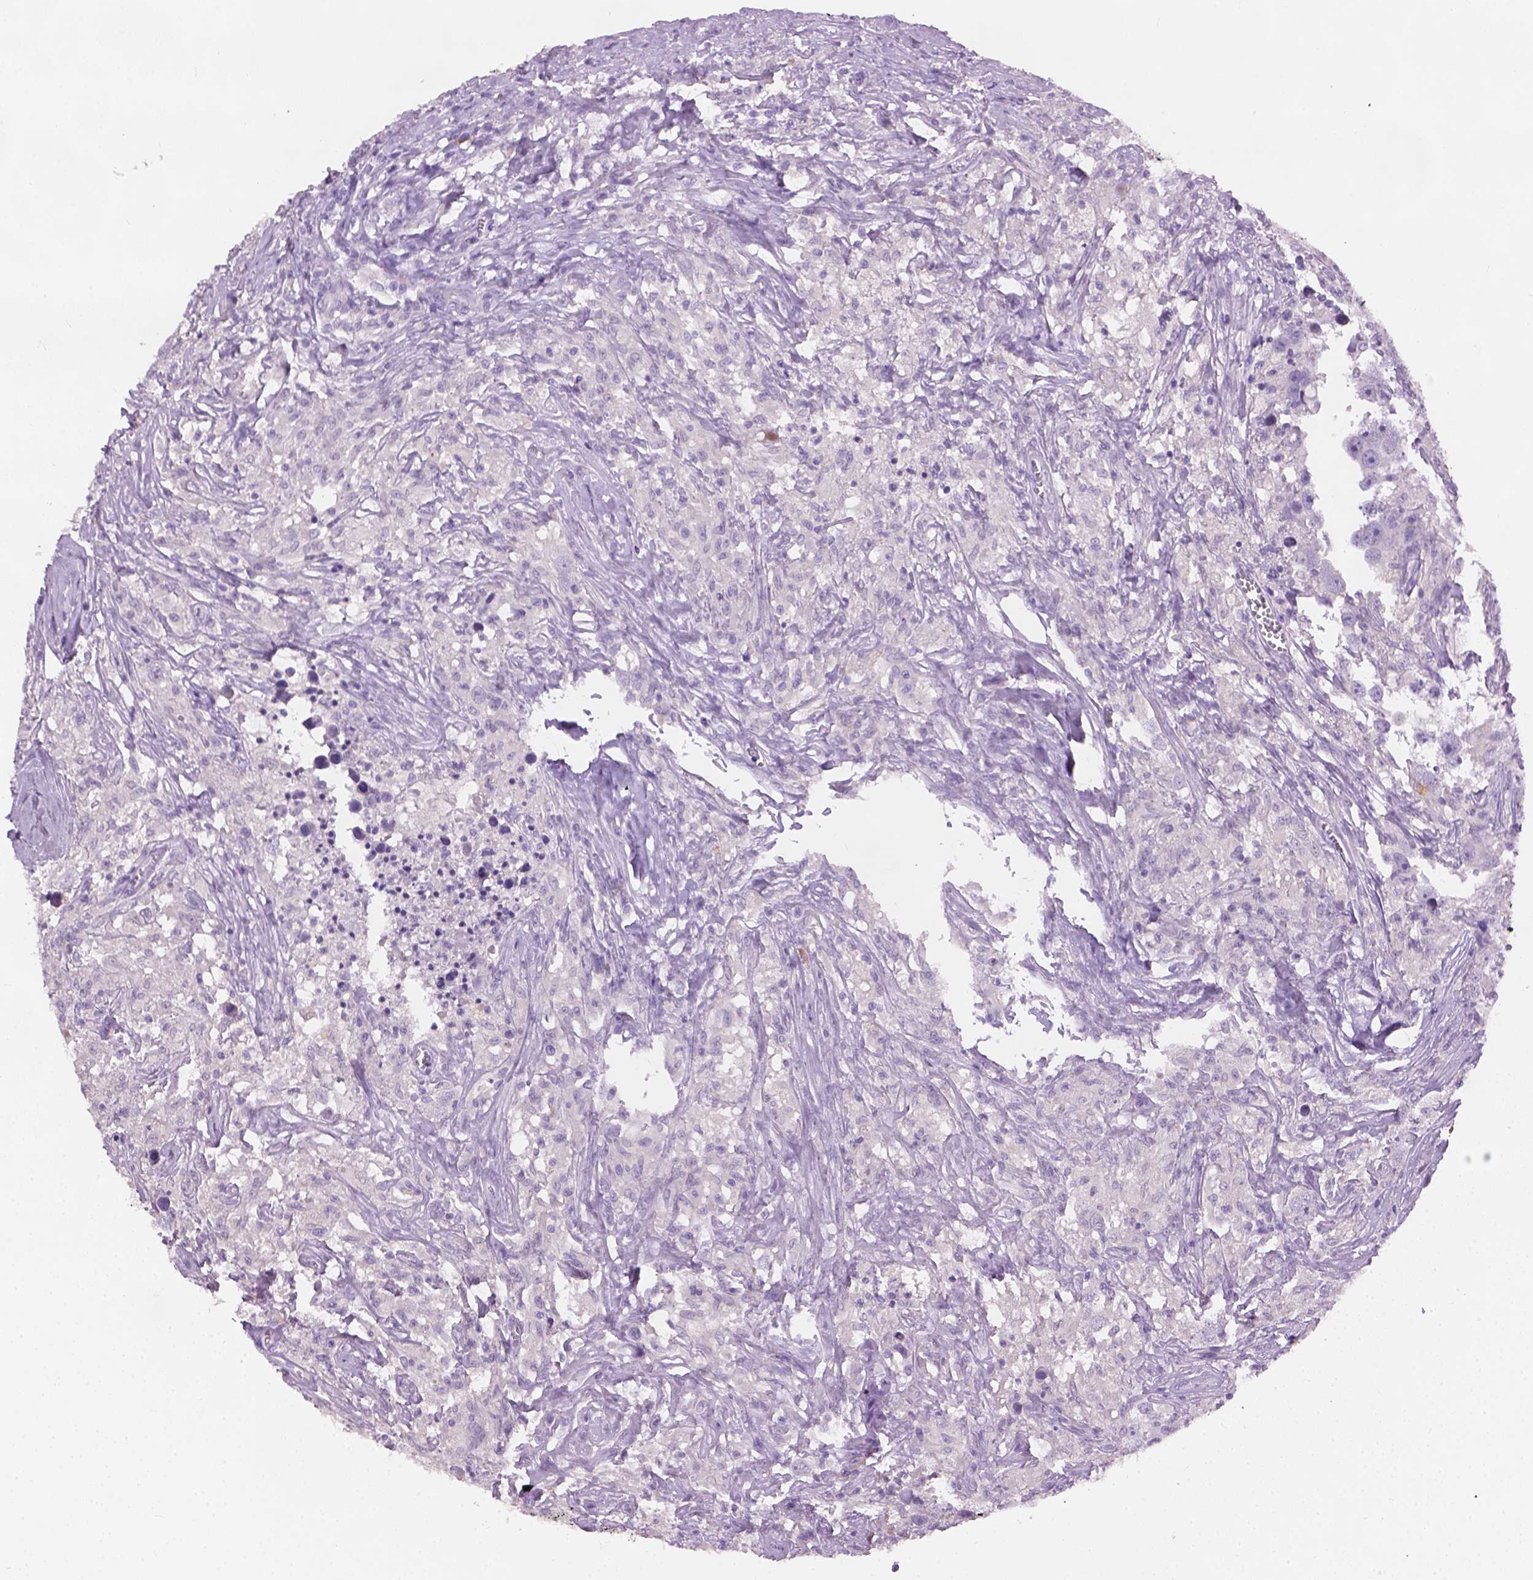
{"staining": {"intensity": "negative", "quantity": "none", "location": "none"}, "tissue": "testis cancer", "cell_type": "Tumor cells", "image_type": "cancer", "snomed": [{"axis": "morphology", "description": "Seminoma, NOS"}, {"axis": "topography", "description": "Testis"}], "caption": "IHC photomicrograph of neoplastic tissue: human testis cancer (seminoma) stained with DAB (3,3'-diaminobenzidine) demonstrates no significant protein positivity in tumor cells.", "gene": "KRT17", "patient": {"sex": "male", "age": 49}}